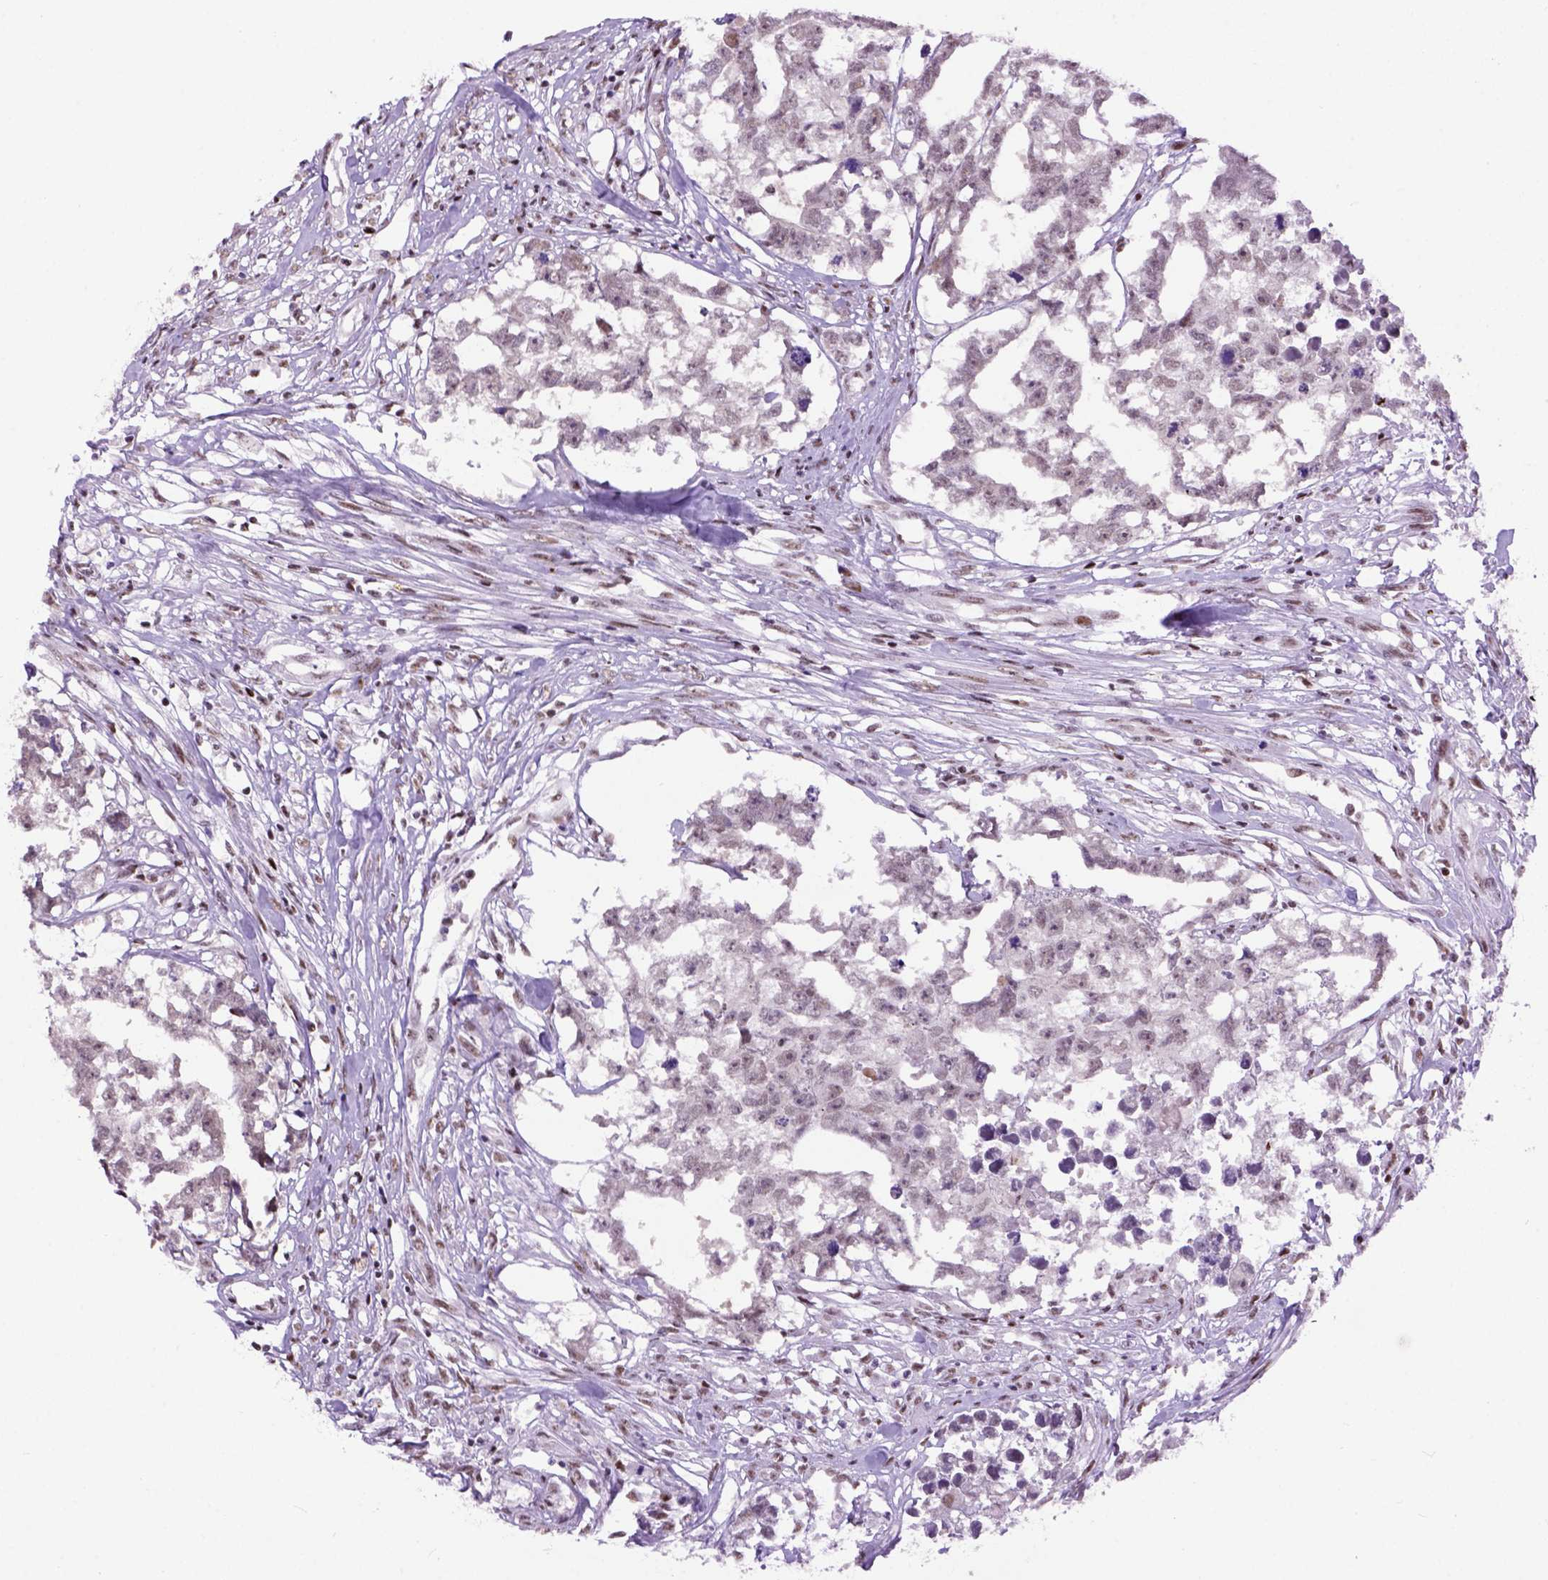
{"staining": {"intensity": "weak", "quantity": "<25%", "location": "nuclear"}, "tissue": "testis cancer", "cell_type": "Tumor cells", "image_type": "cancer", "snomed": [{"axis": "morphology", "description": "Carcinoma, Embryonal, NOS"}, {"axis": "morphology", "description": "Teratoma, malignant, NOS"}, {"axis": "topography", "description": "Testis"}], "caption": "A high-resolution micrograph shows immunohistochemistry staining of testis cancer (malignant teratoma), which exhibits no significant staining in tumor cells.", "gene": "TBPL1", "patient": {"sex": "male", "age": 44}}